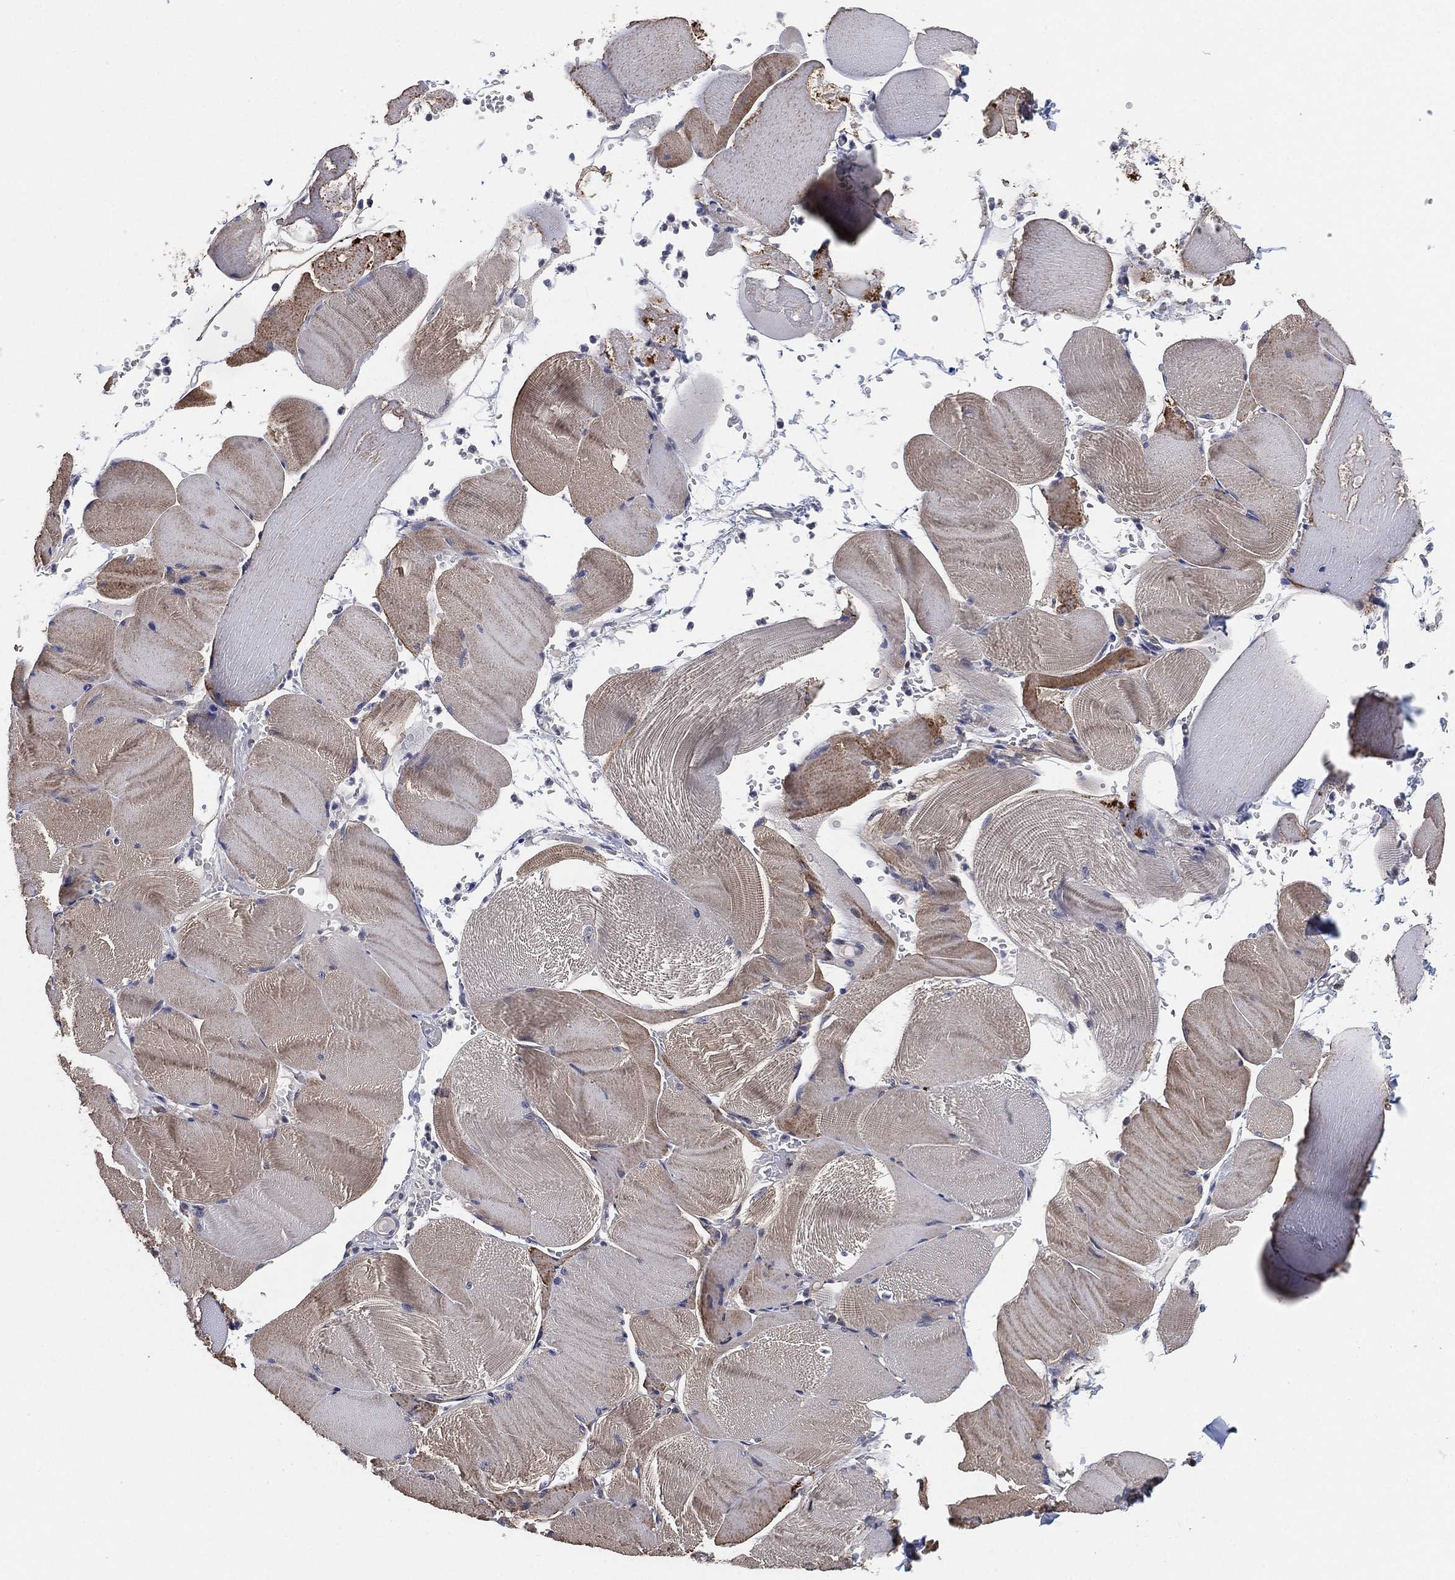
{"staining": {"intensity": "weak", "quantity": "<25%", "location": "cytoplasmic/membranous"}, "tissue": "skeletal muscle", "cell_type": "Myocytes", "image_type": "normal", "snomed": [{"axis": "morphology", "description": "Normal tissue, NOS"}, {"axis": "topography", "description": "Skeletal muscle"}], "caption": "Unremarkable skeletal muscle was stained to show a protein in brown. There is no significant staining in myocytes. The staining is performed using DAB brown chromogen with nuclei counter-stained in using hematoxylin.", "gene": "SELENOO", "patient": {"sex": "male", "age": 56}}